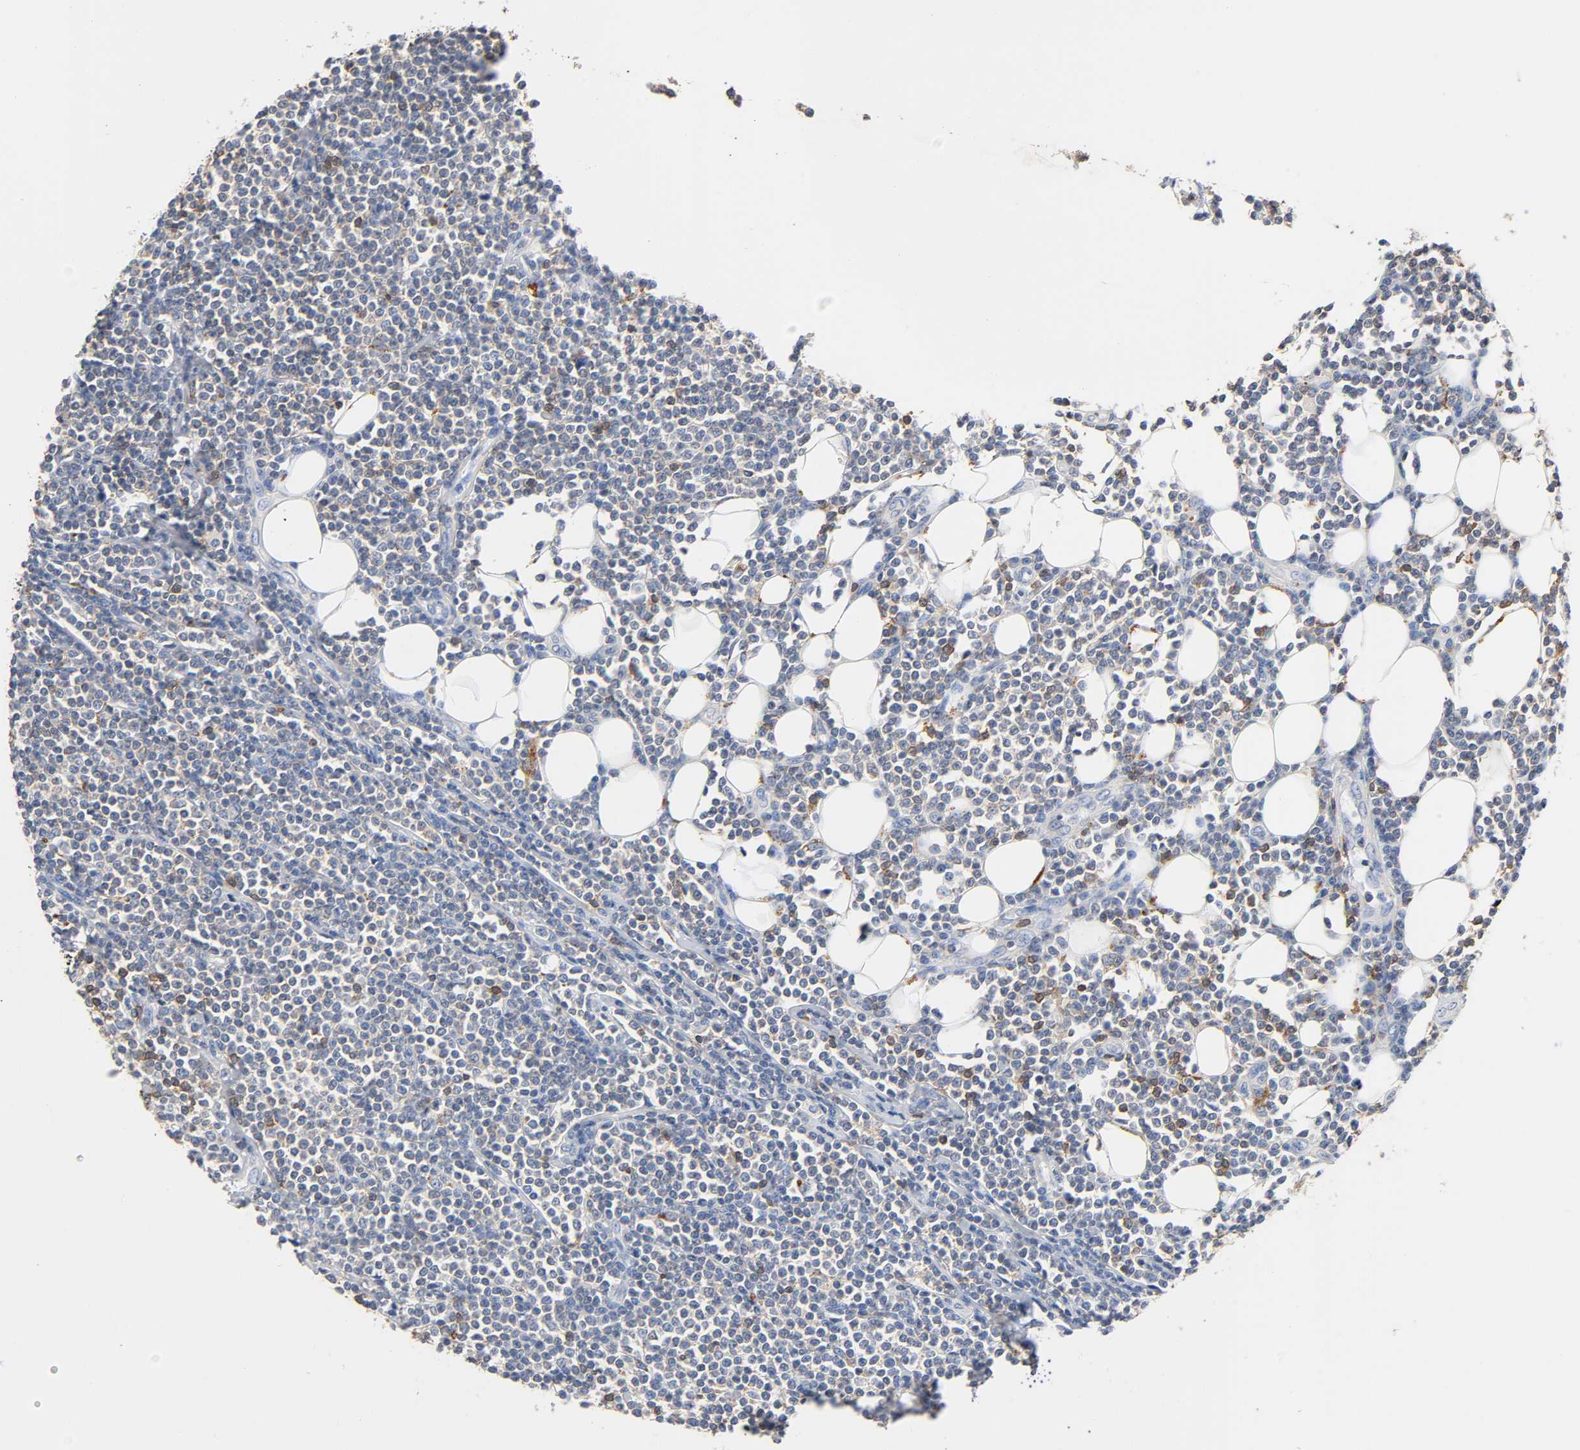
{"staining": {"intensity": "weak", "quantity": "25%-75%", "location": "cytoplasmic/membranous"}, "tissue": "lymphoma", "cell_type": "Tumor cells", "image_type": "cancer", "snomed": [{"axis": "morphology", "description": "Malignant lymphoma, non-Hodgkin's type, Low grade"}, {"axis": "topography", "description": "Soft tissue"}], "caption": "Immunohistochemistry (IHC) micrograph of human lymphoma stained for a protein (brown), which demonstrates low levels of weak cytoplasmic/membranous positivity in approximately 25%-75% of tumor cells.", "gene": "UCKL1", "patient": {"sex": "male", "age": 92}}